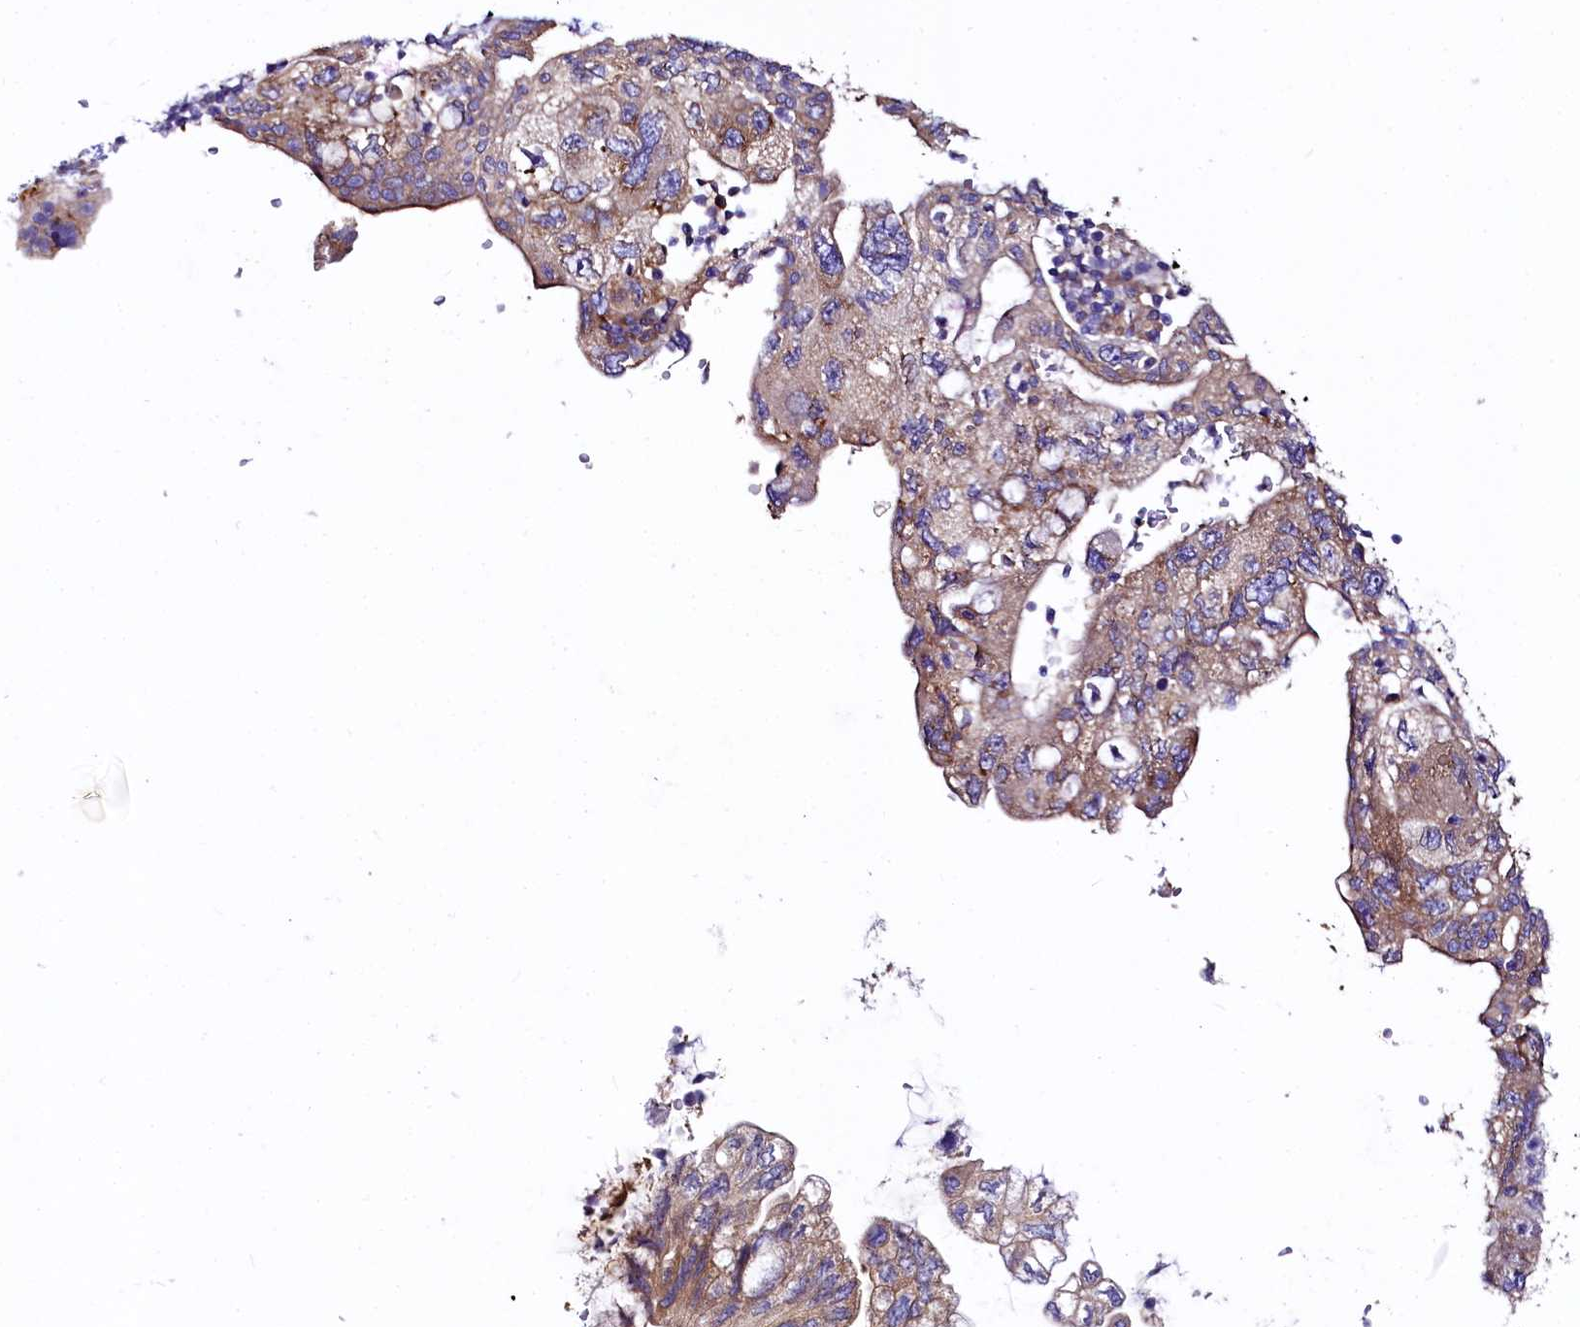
{"staining": {"intensity": "moderate", "quantity": ">75%", "location": "cytoplasmic/membranous"}, "tissue": "pancreatic cancer", "cell_type": "Tumor cells", "image_type": "cancer", "snomed": [{"axis": "morphology", "description": "Adenocarcinoma, NOS"}, {"axis": "topography", "description": "Pancreas"}], "caption": "Moderate cytoplasmic/membranous expression for a protein is identified in about >75% of tumor cells of pancreatic cancer (adenocarcinoma) using IHC.", "gene": "QARS1", "patient": {"sex": "female", "age": 73}}